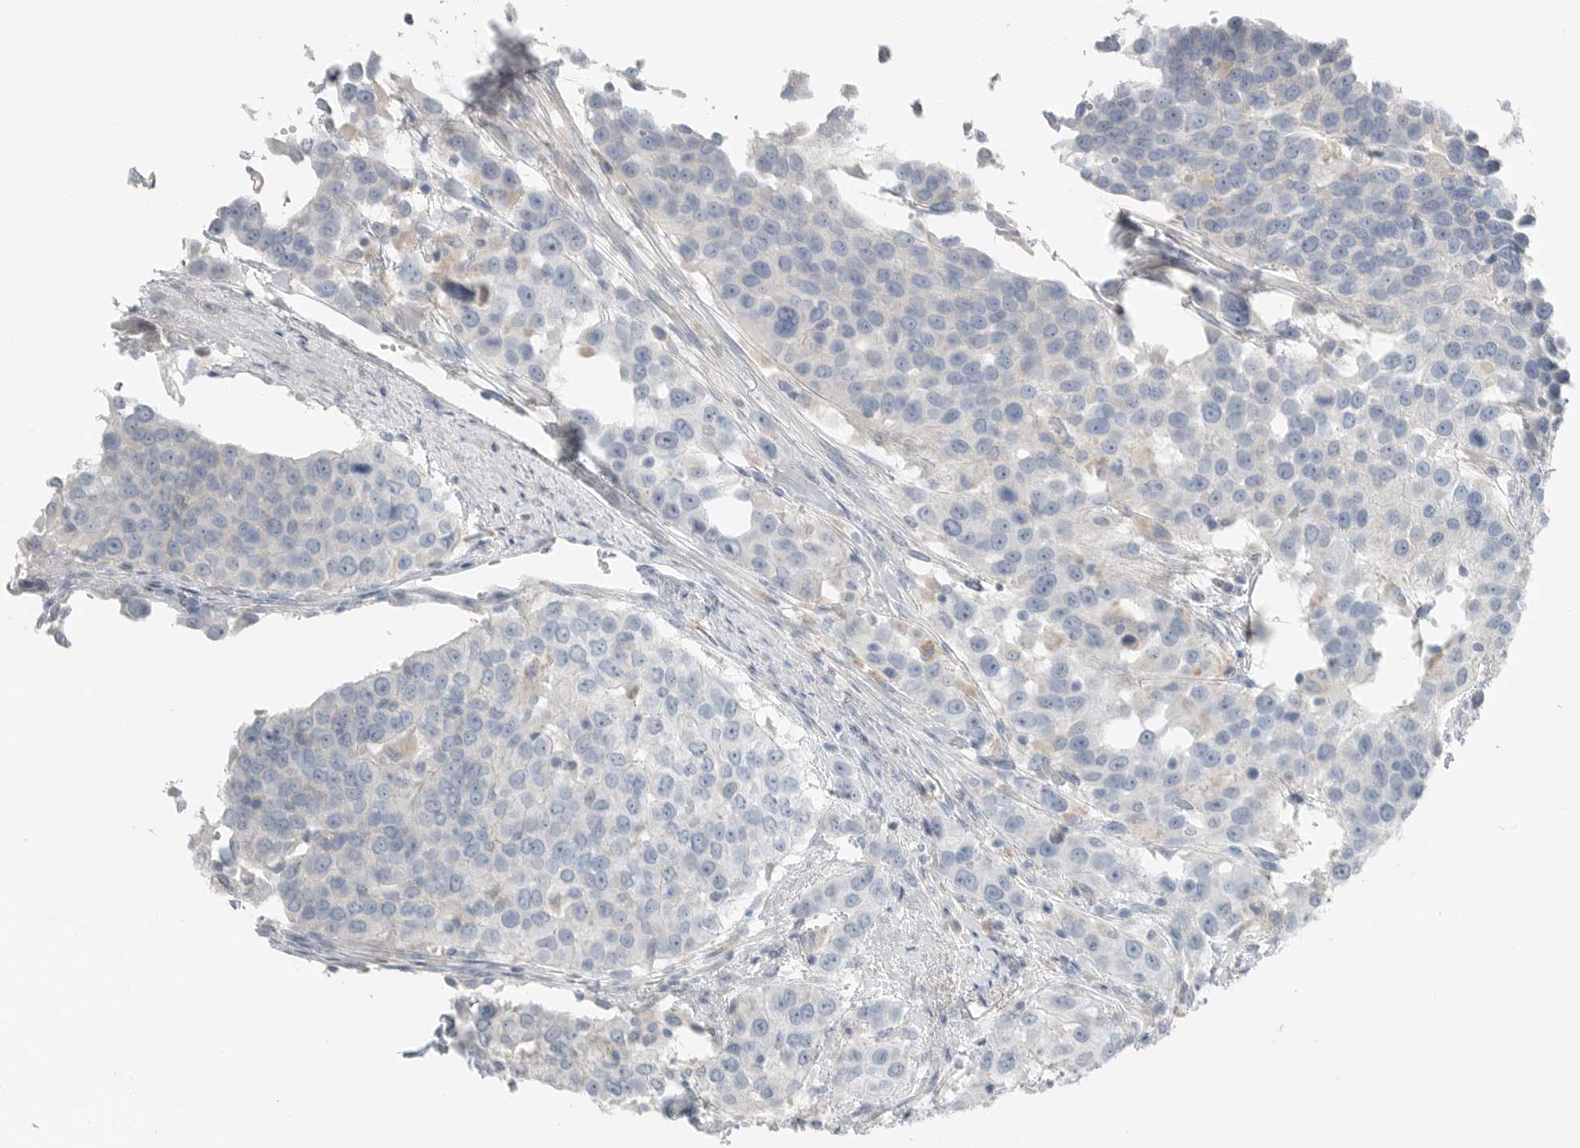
{"staining": {"intensity": "negative", "quantity": "none", "location": "none"}, "tissue": "urothelial cancer", "cell_type": "Tumor cells", "image_type": "cancer", "snomed": [{"axis": "morphology", "description": "Urothelial carcinoma, High grade"}, {"axis": "topography", "description": "Urinary bladder"}], "caption": "Immunohistochemical staining of human urothelial cancer shows no significant staining in tumor cells. (Stains: DAB (3,3'-diaminobenzidine) immunohistochemistry with hematoxylin counter stain, Microscopy: brightfield microscopy at high magnification).", "gene": "SERPINB7", "patient": {"sex": "female", "age": 80}}